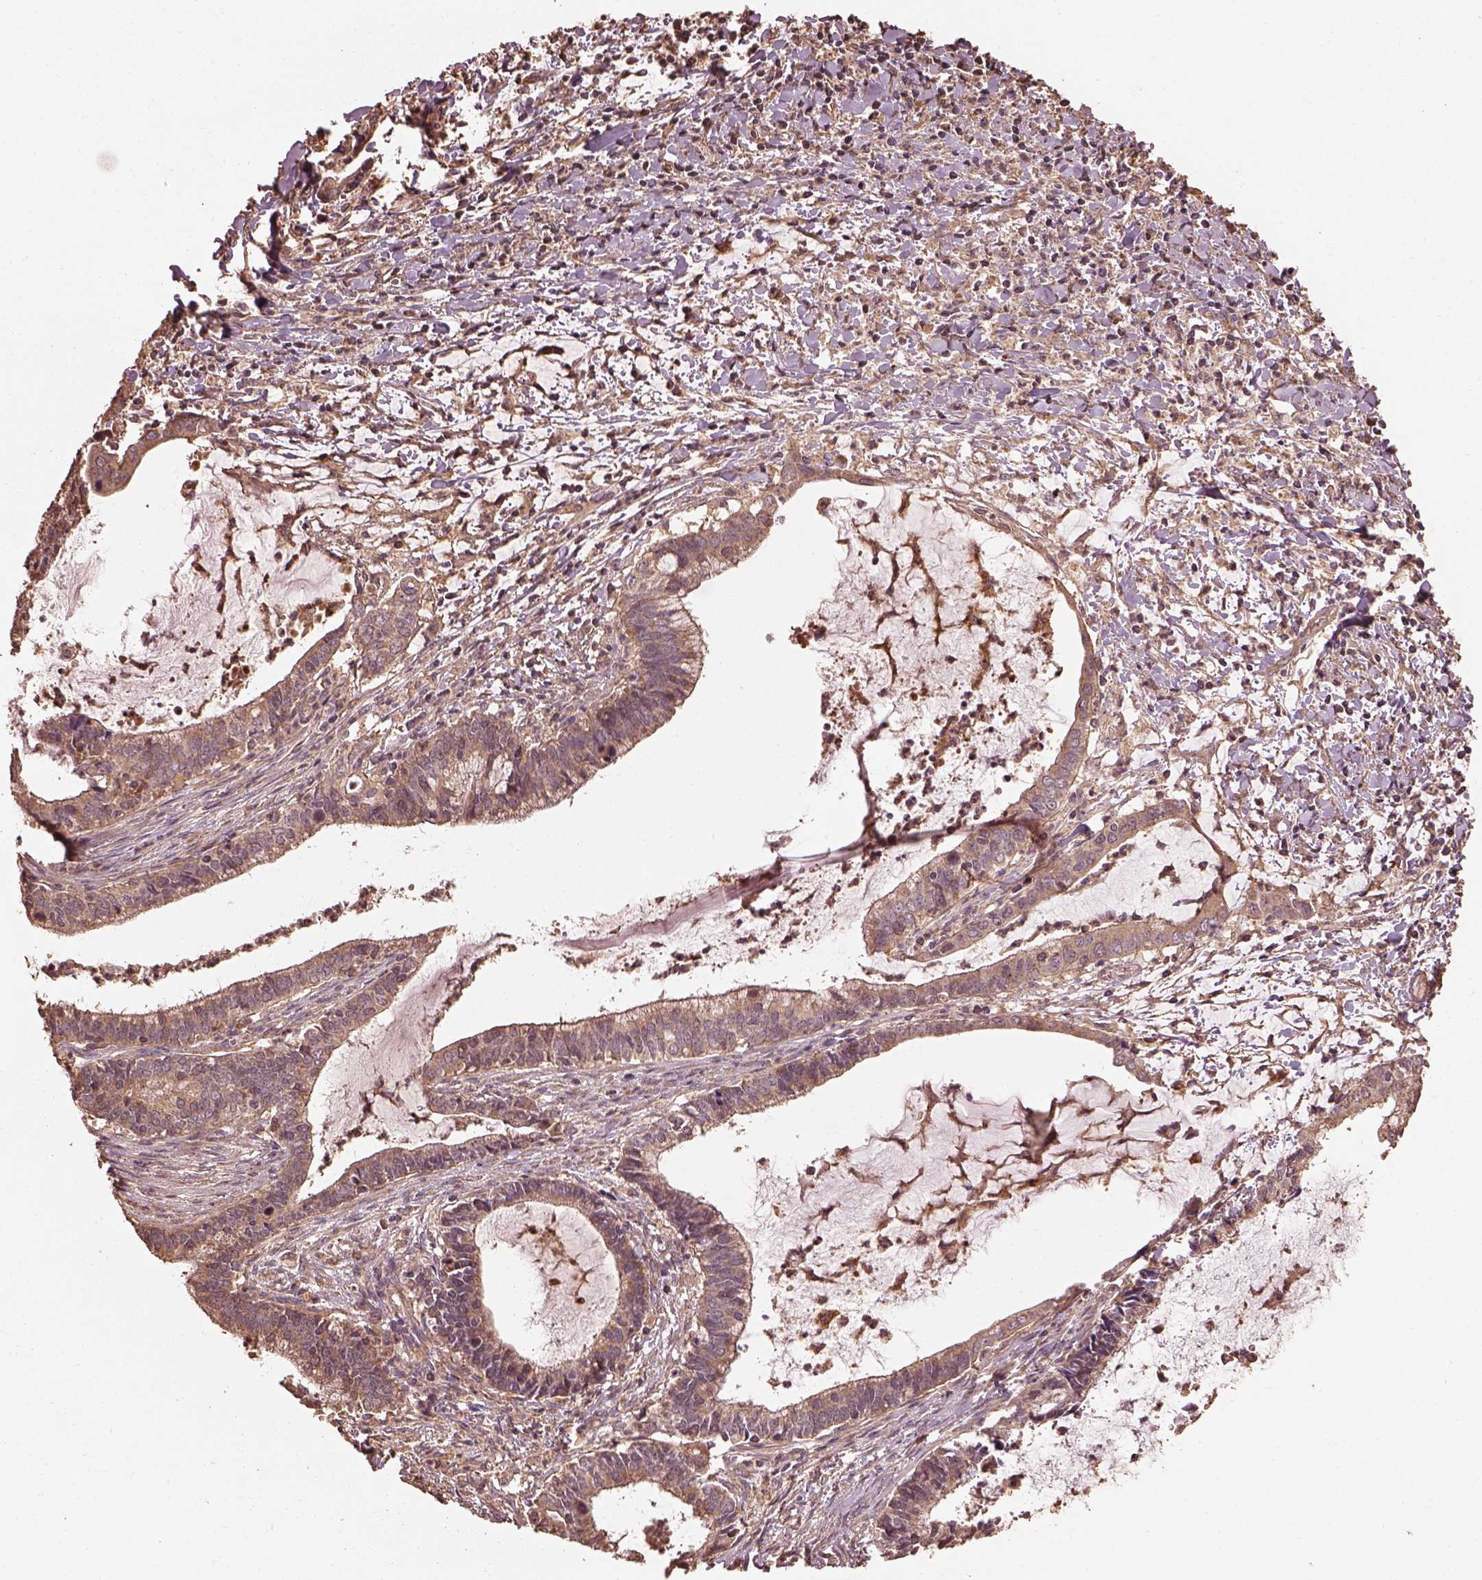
{"staining": {"intensity": "moderate", "quantity": "25%-75%", "location": "cytoplasmic/membranous"}, "tissue": "cervical cancer", "cell_type": "Tumor cells", "image_type": "cancer", "snomed": [{"axis": "morphology", "description": "Adenocarcinoma, NOS"}, {"axis": "topography", "description": "Cervix"}], "caption": "High-magnification brightfield microscopy of cervical adenocarcinoma stained with DAB (3,3'-diaminobenzidine) (brown) and counterstained with hematoxylin (blue). tumor cells exhibit moderate cytoplasmic/membranous expression is present in approximately25%-75% of cells.", "gene": "METTL4", "patient": {"sex": "female", "age": 42}}